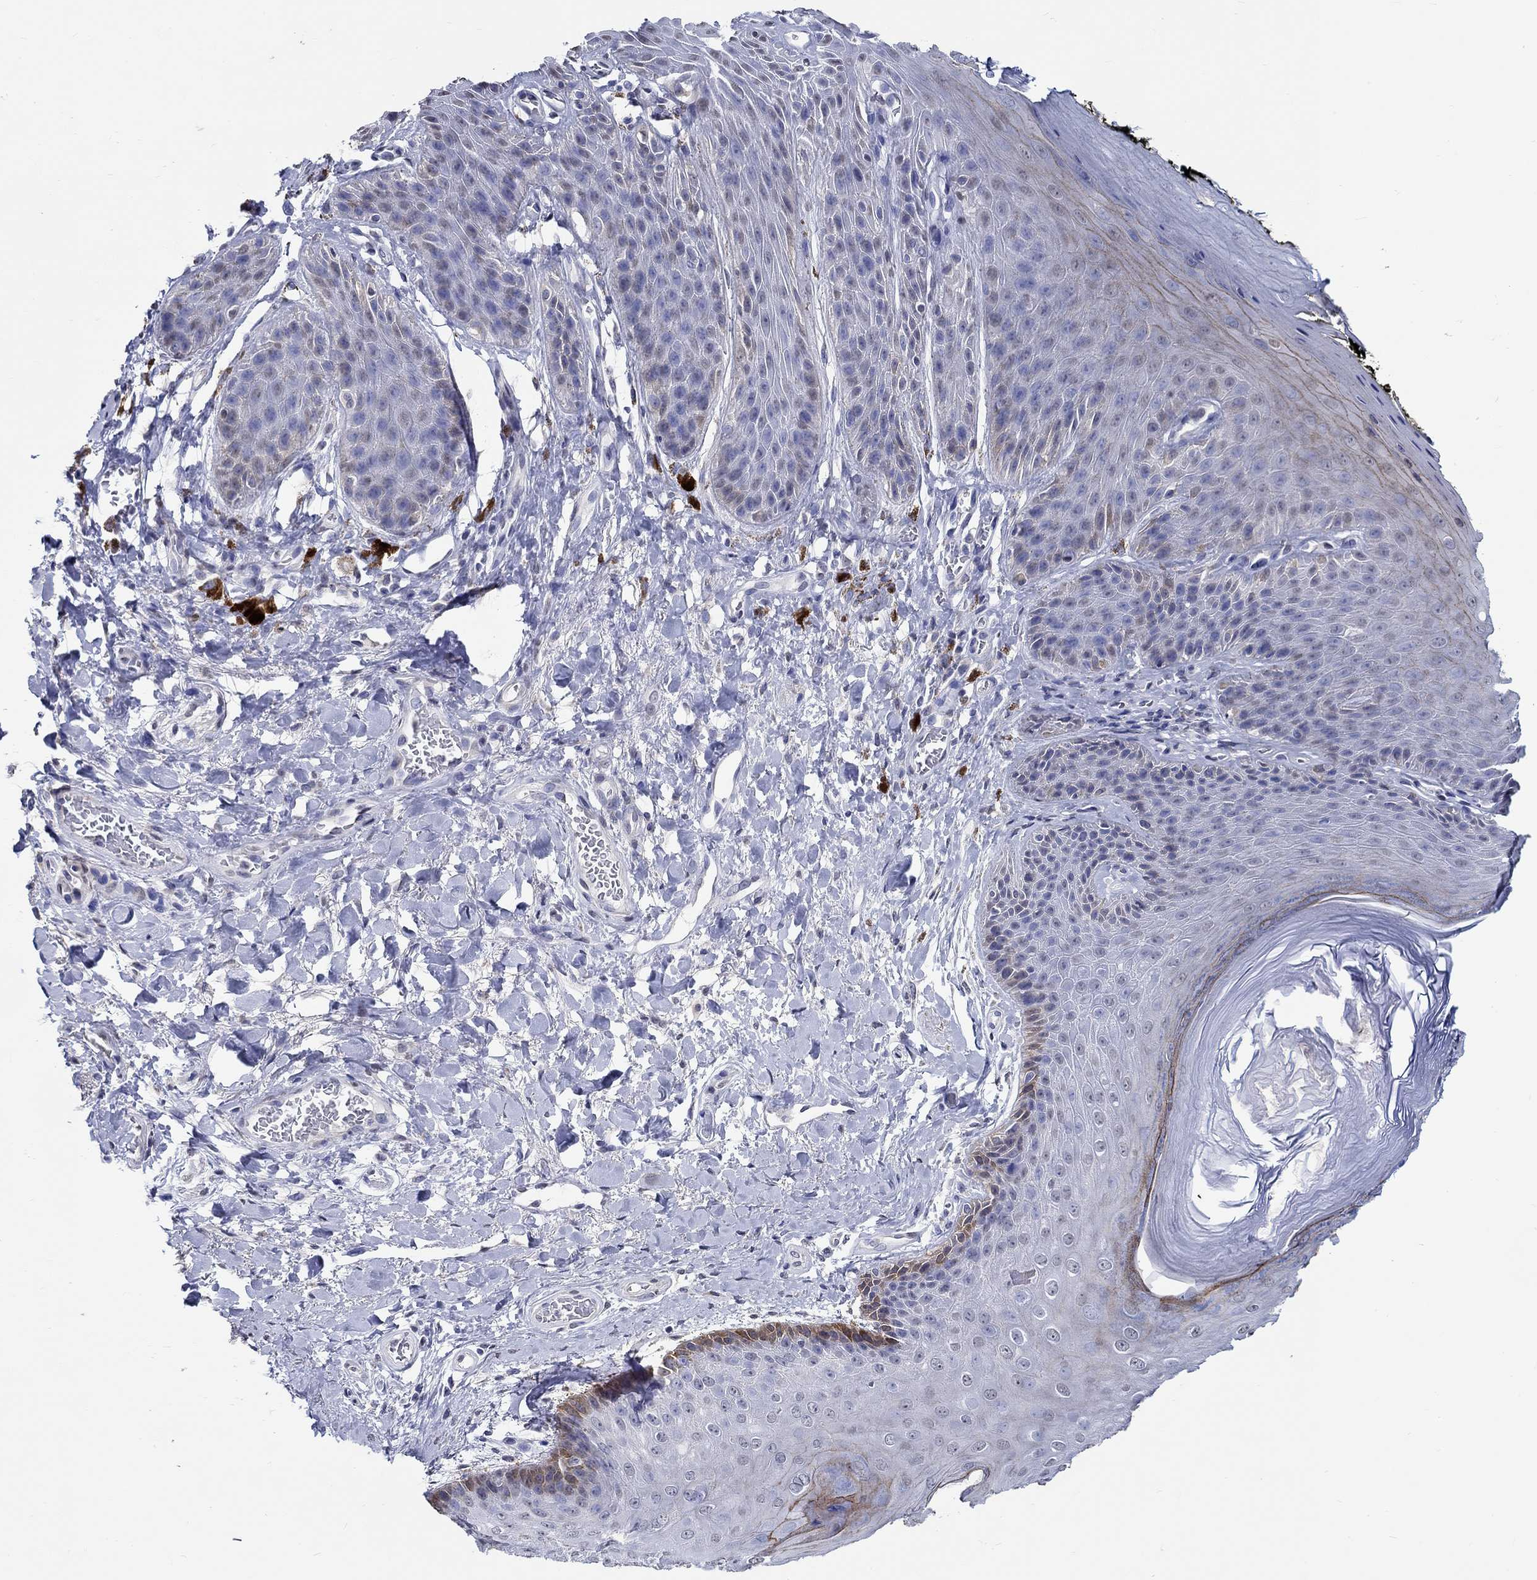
{"staining": {"intensity": "moderate", "quantity": "<25%", "location": "cytoplasmic/membranous"}, "tissue": "skin", "cell_type": "Epidermal cells", "image_type": "normal", "snomed": [{"axis": "morphology", "description": "Normal tissue, NOS"}, {"axis": "topography", "description": "Anal"}, {"axis": "topography", "description": "Peripheral nerve tissue"}], "caption": "Immunohistochemical staining of benign human skin exhibits moderate cytoplasmic/membranous protein positivity in approximately <25% of epidermal cells.", "gene": "PDE1B", "patient": {"sex": "male", "age": 53}}